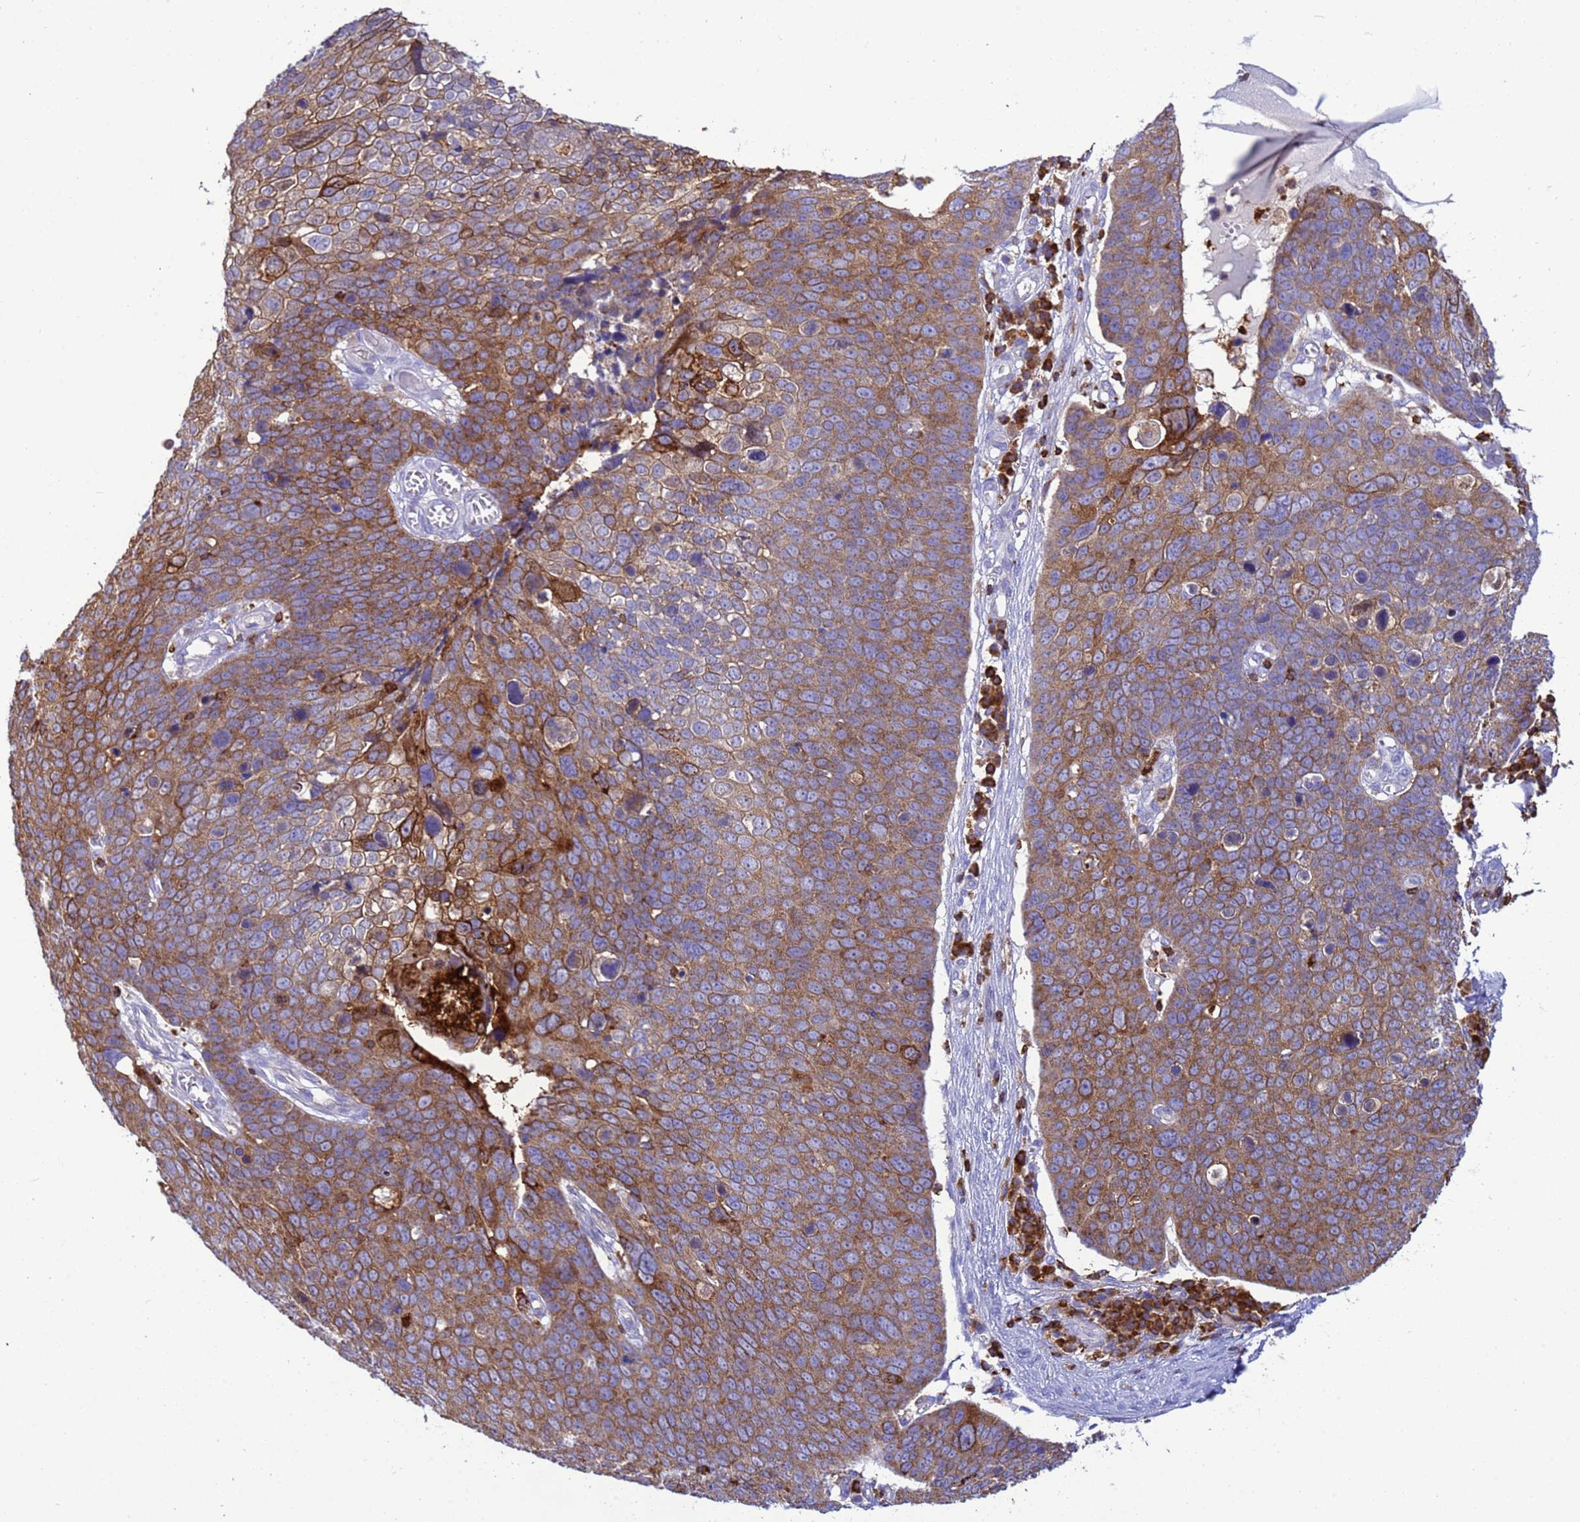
{"staining": {"intensity": "moderate", "quantity": ">75%", "location": "cytoplasmic/membranous"}, "tissue": "skin cancer", "cell_type": "Tumor cells", "image_type": "cancer", "snomed": [{"axis": "morphology", "description": "Squamous cell carcinoma, NOS"}, {"axis": "topography", "description": "Skin"}], "caption": "Tumor cells show medium levels of moderate cytoplasmic/membranous expression in approximately >75% of cells in squamous cell carcinoma (skin). (IHC, brightfield microscopy, high magnification).", "gene": "EZR", "patient": {"sex": "male", "age": 71}}